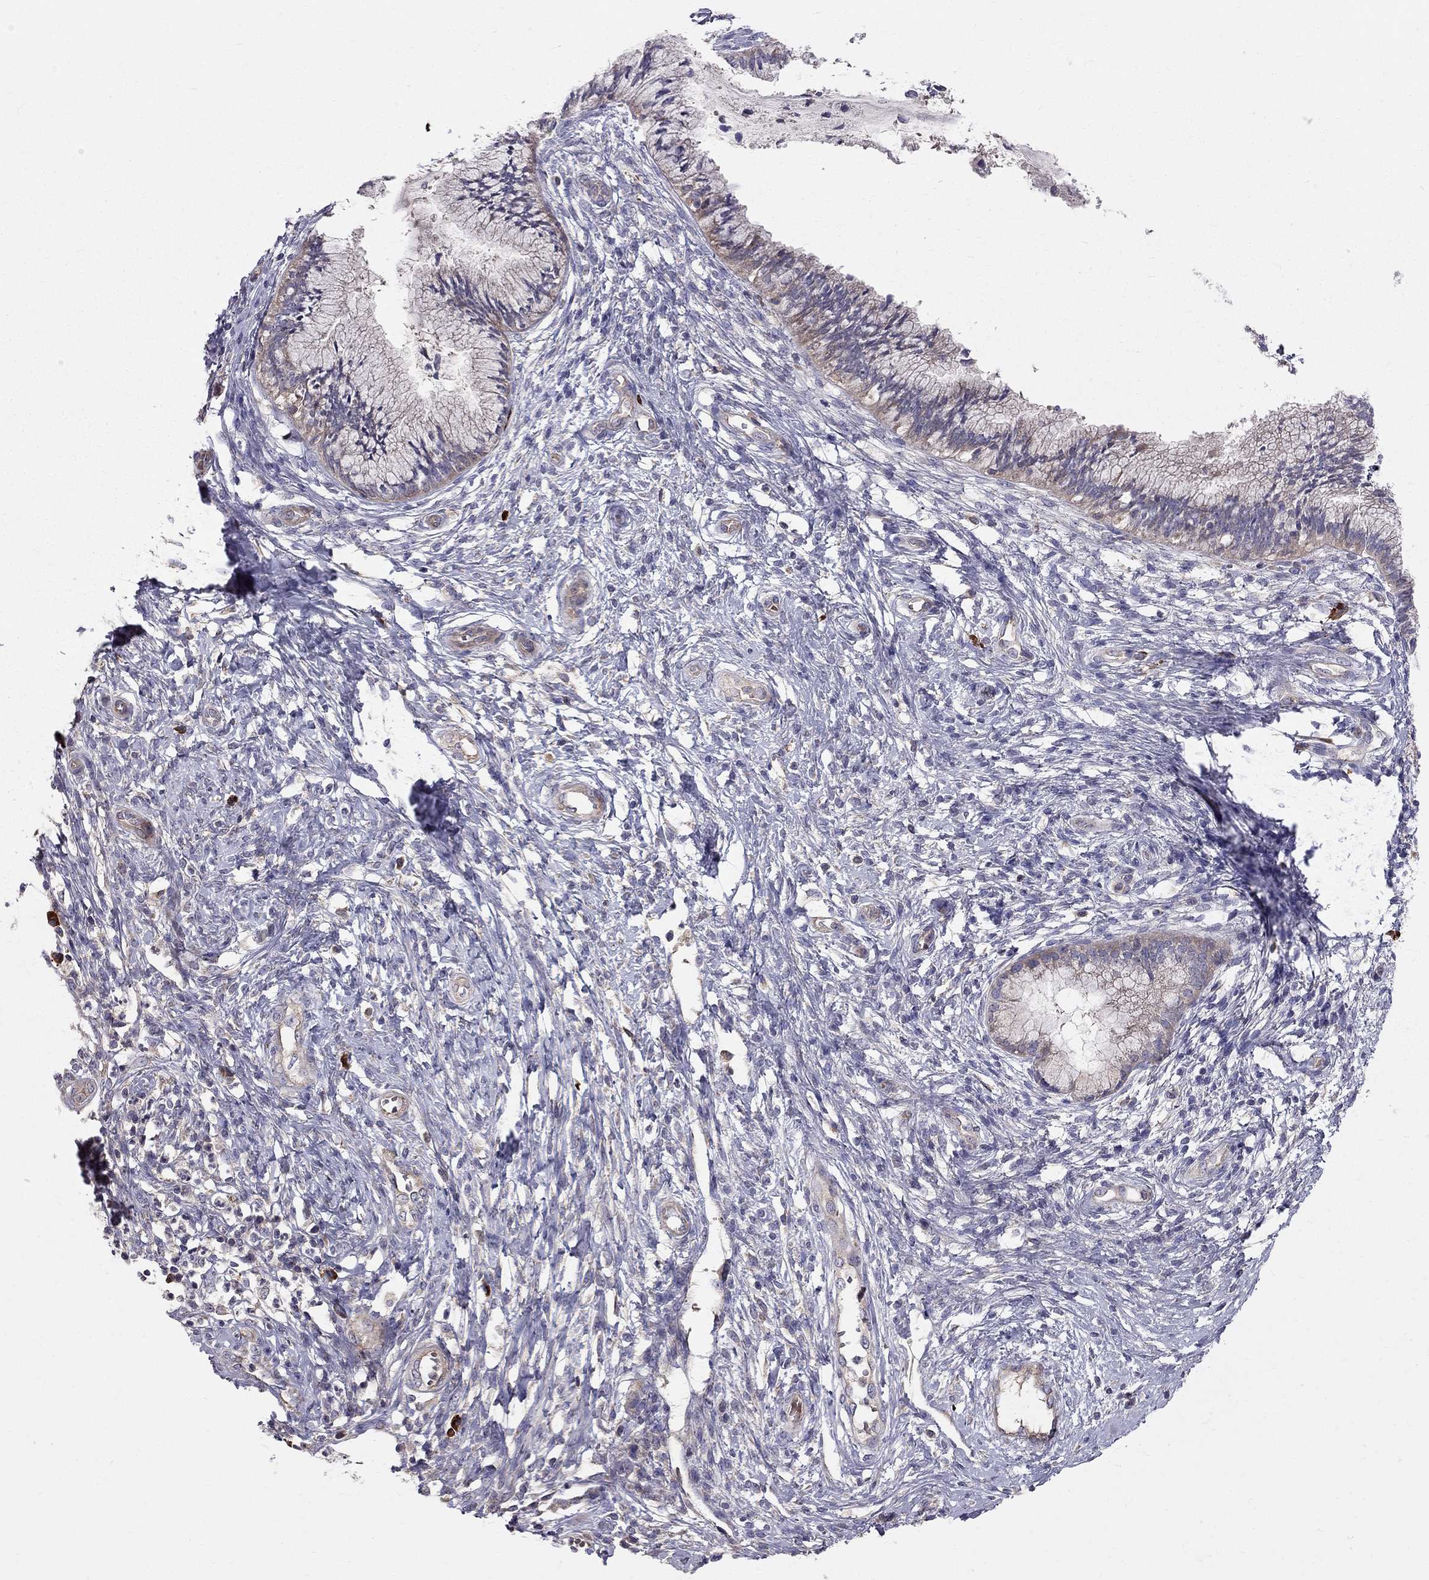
{"staining": {"intensity": "weak", "quantity": "<25%", "location": "cytoplasmic/membranous"}, "tissue": "cervical cancer", "cell_type": "Tumor cells", "image_type": "cancer", "snomed": [{"axis": "morphology", "description": "Normal tissue, NOS"}, {"axis": "morphology", "description": "Squamous cell carcinoma, NOS"}, {"axis": "topography", "description": "Cervix"}], "caption": "This is a image of IHC staining of cervical cancer (squamous cell carcinoma), which shows no staining in tumor cells. (Stains: DAB immunohistochemistry (IHC) with hematoxylin counter stain, Microscopy: brightfield microscopy at high magnification).", "gene": "PIK3CG", "patient": {"sex": "female", "age": 39}}